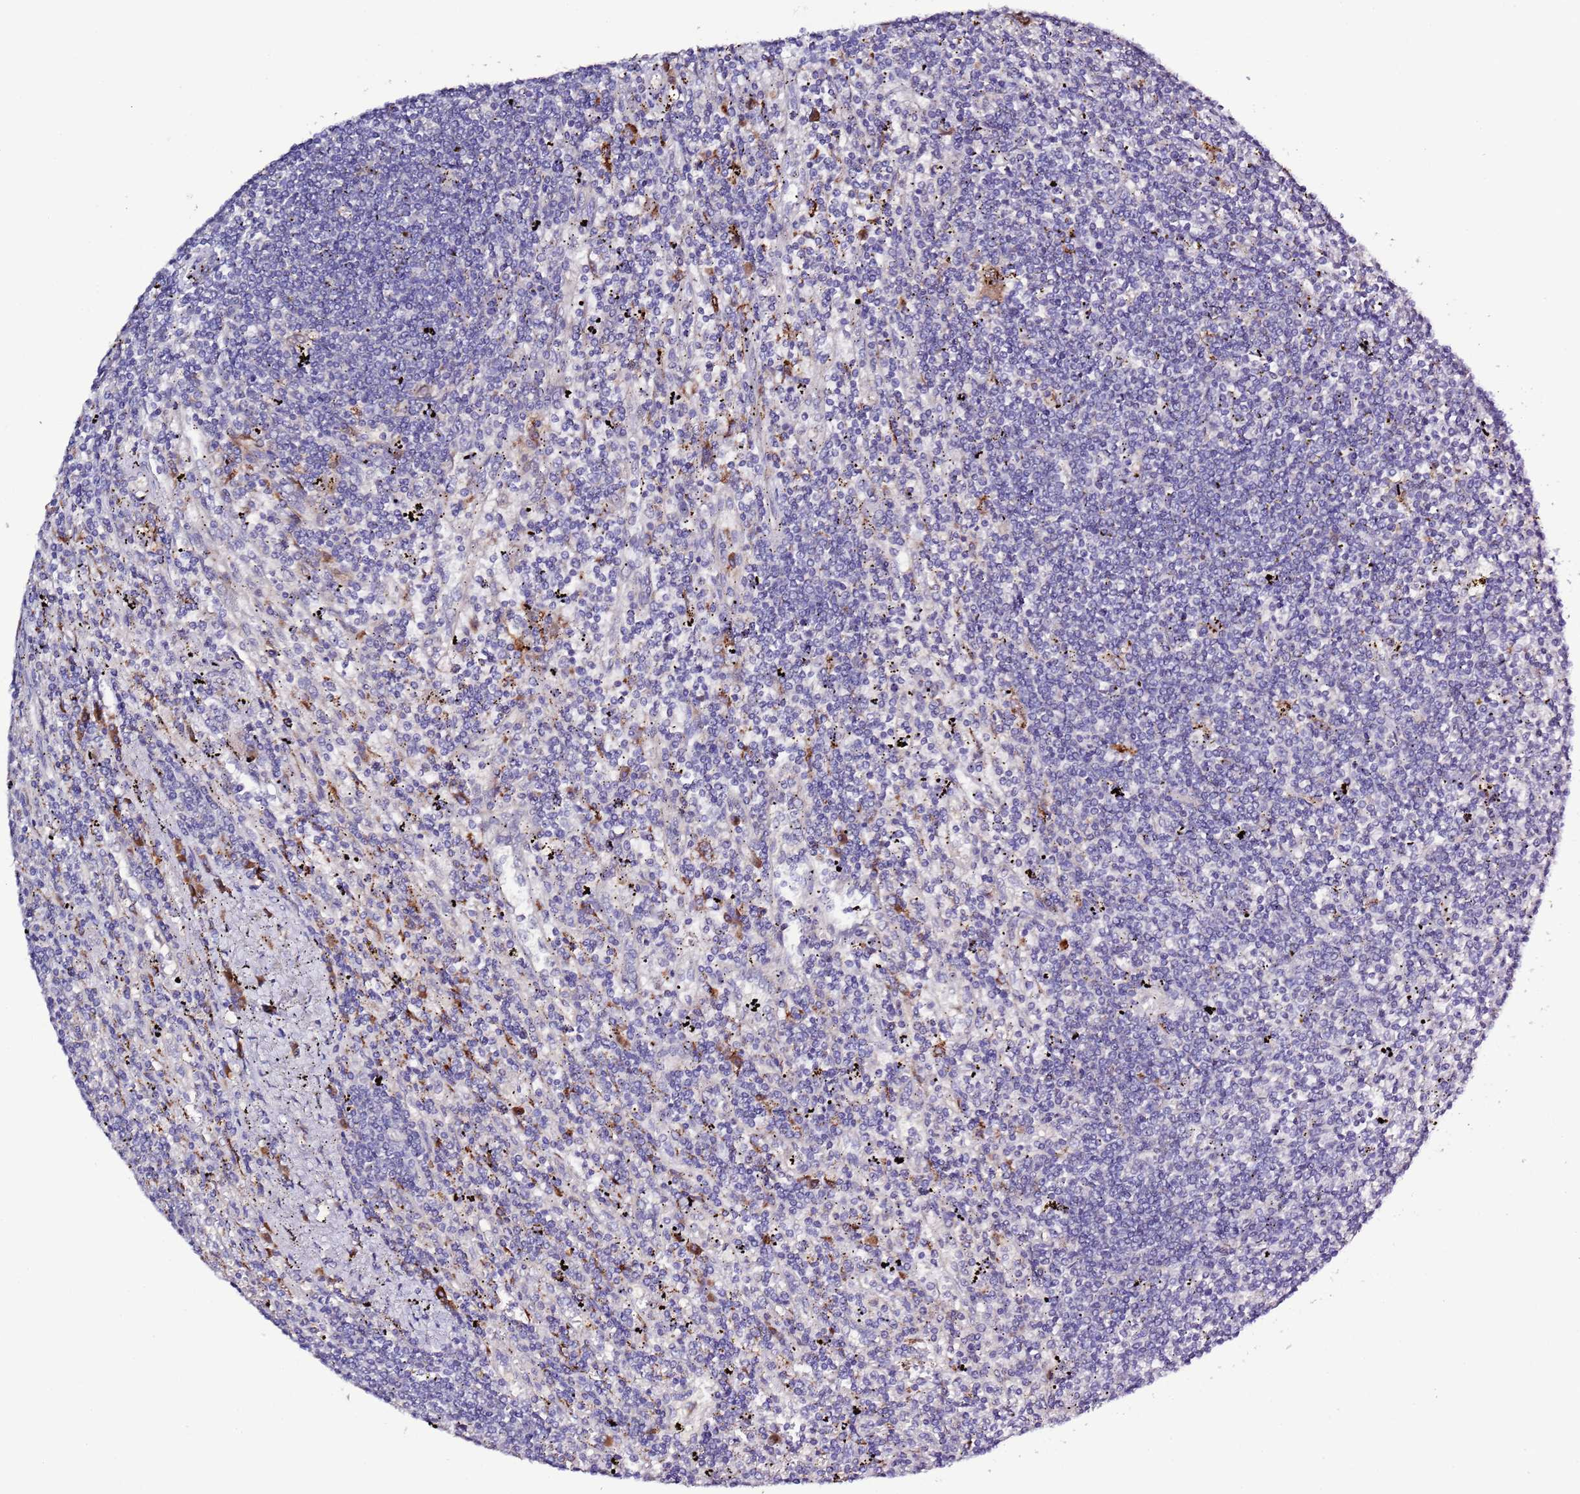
{"staining": {"intensity": "negative", "quantity": "none", "location": "none"}, "tissue": "lymphoma", "cell_type": "Tumor cells", "image_type": "cancer", "snomed": [{"axis": "morphology", "description": "Malignant lymphoma, non-Hodgkin's type, Low grade"}, {"axis": "topography", "description": "Spleen"}], "caption": "Protein analysis of lymphoma reveals no significant positivity in tumor cells.", "gene": "SPCS1", "patient": {"sex": "male", "age": 76}}